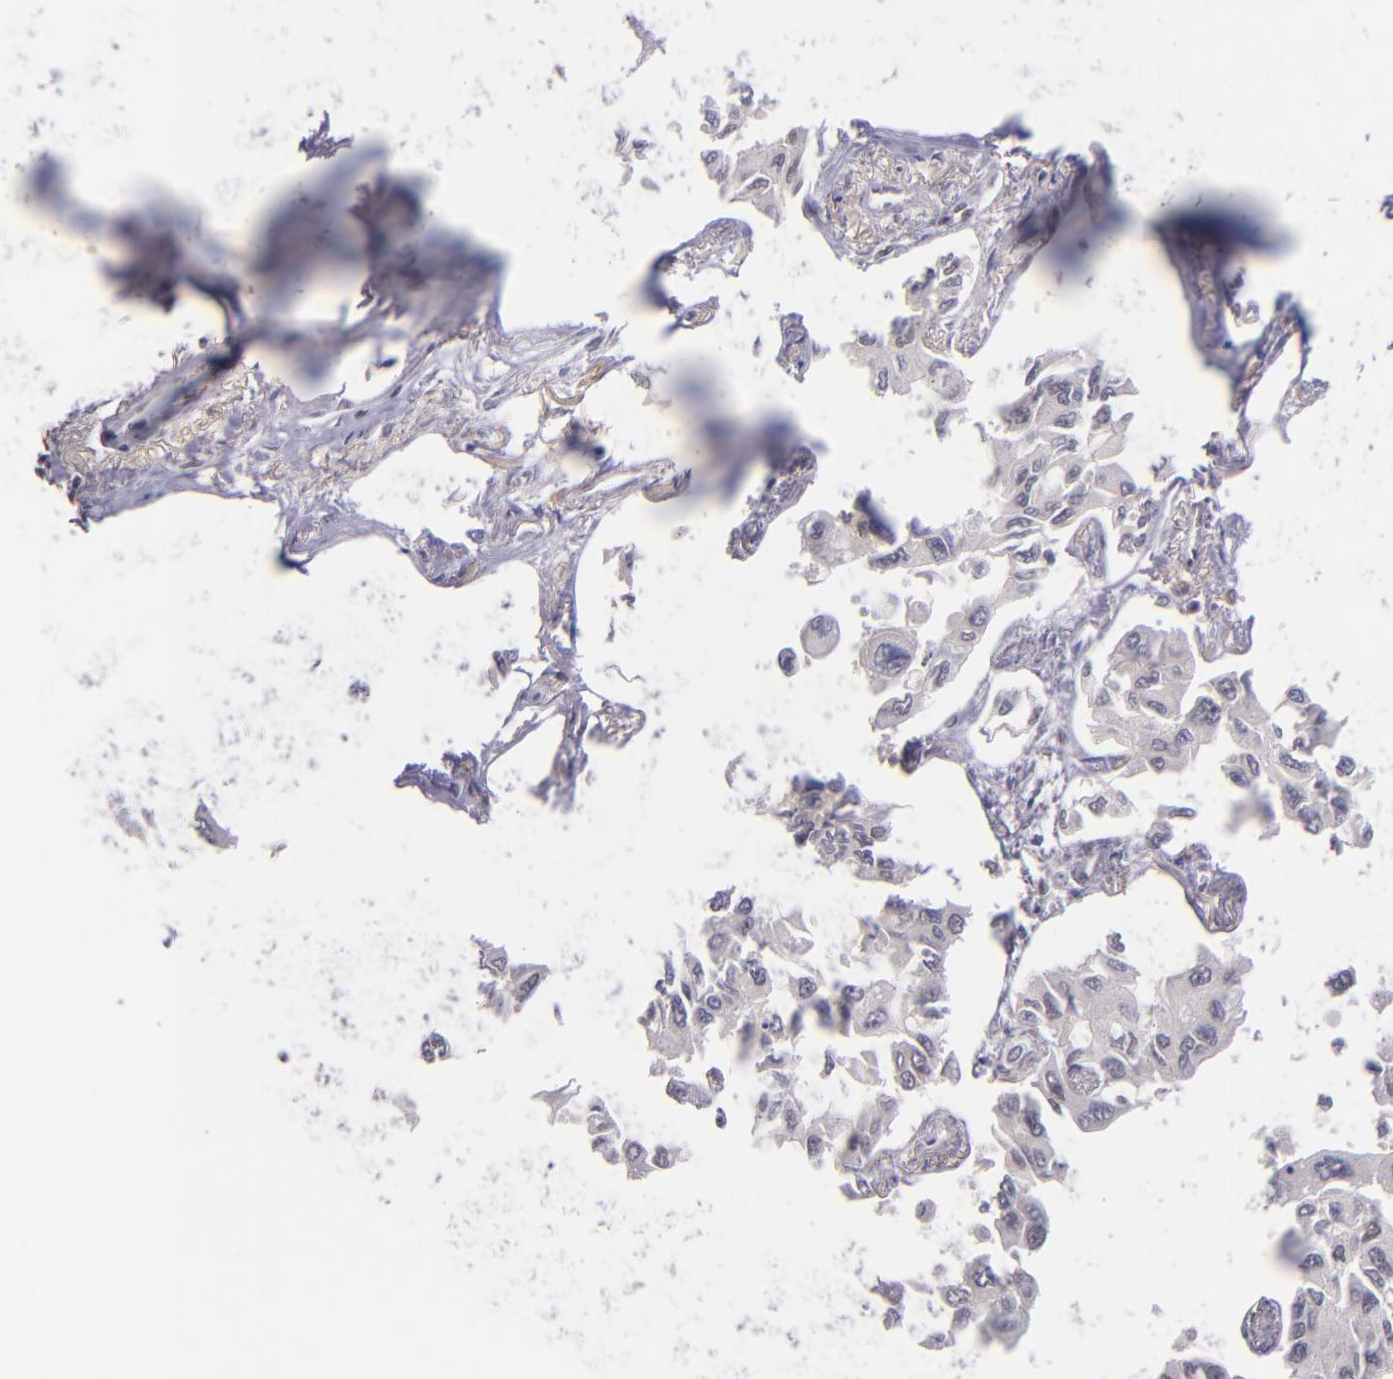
{"staining": {"intensity": "weak", "quantity": "<25%", "location": "nuclear"}, "tissue": "lung cancer", "cell_type": "Tumor cells", "image_type": "cancer", "snomed": [{"axis": "morphology", "description": "Adenocarcinoma, NOS"}, {"axis": "topography", "description": "Lung"}], "caption": "IHC photomicrograph of lung cancer (adenocarcinoma) stained for a protein (brown), which displays no staining in tumor cells.", "gene": "ZNF148", "patient": {"sex": "male", "age": 64}}